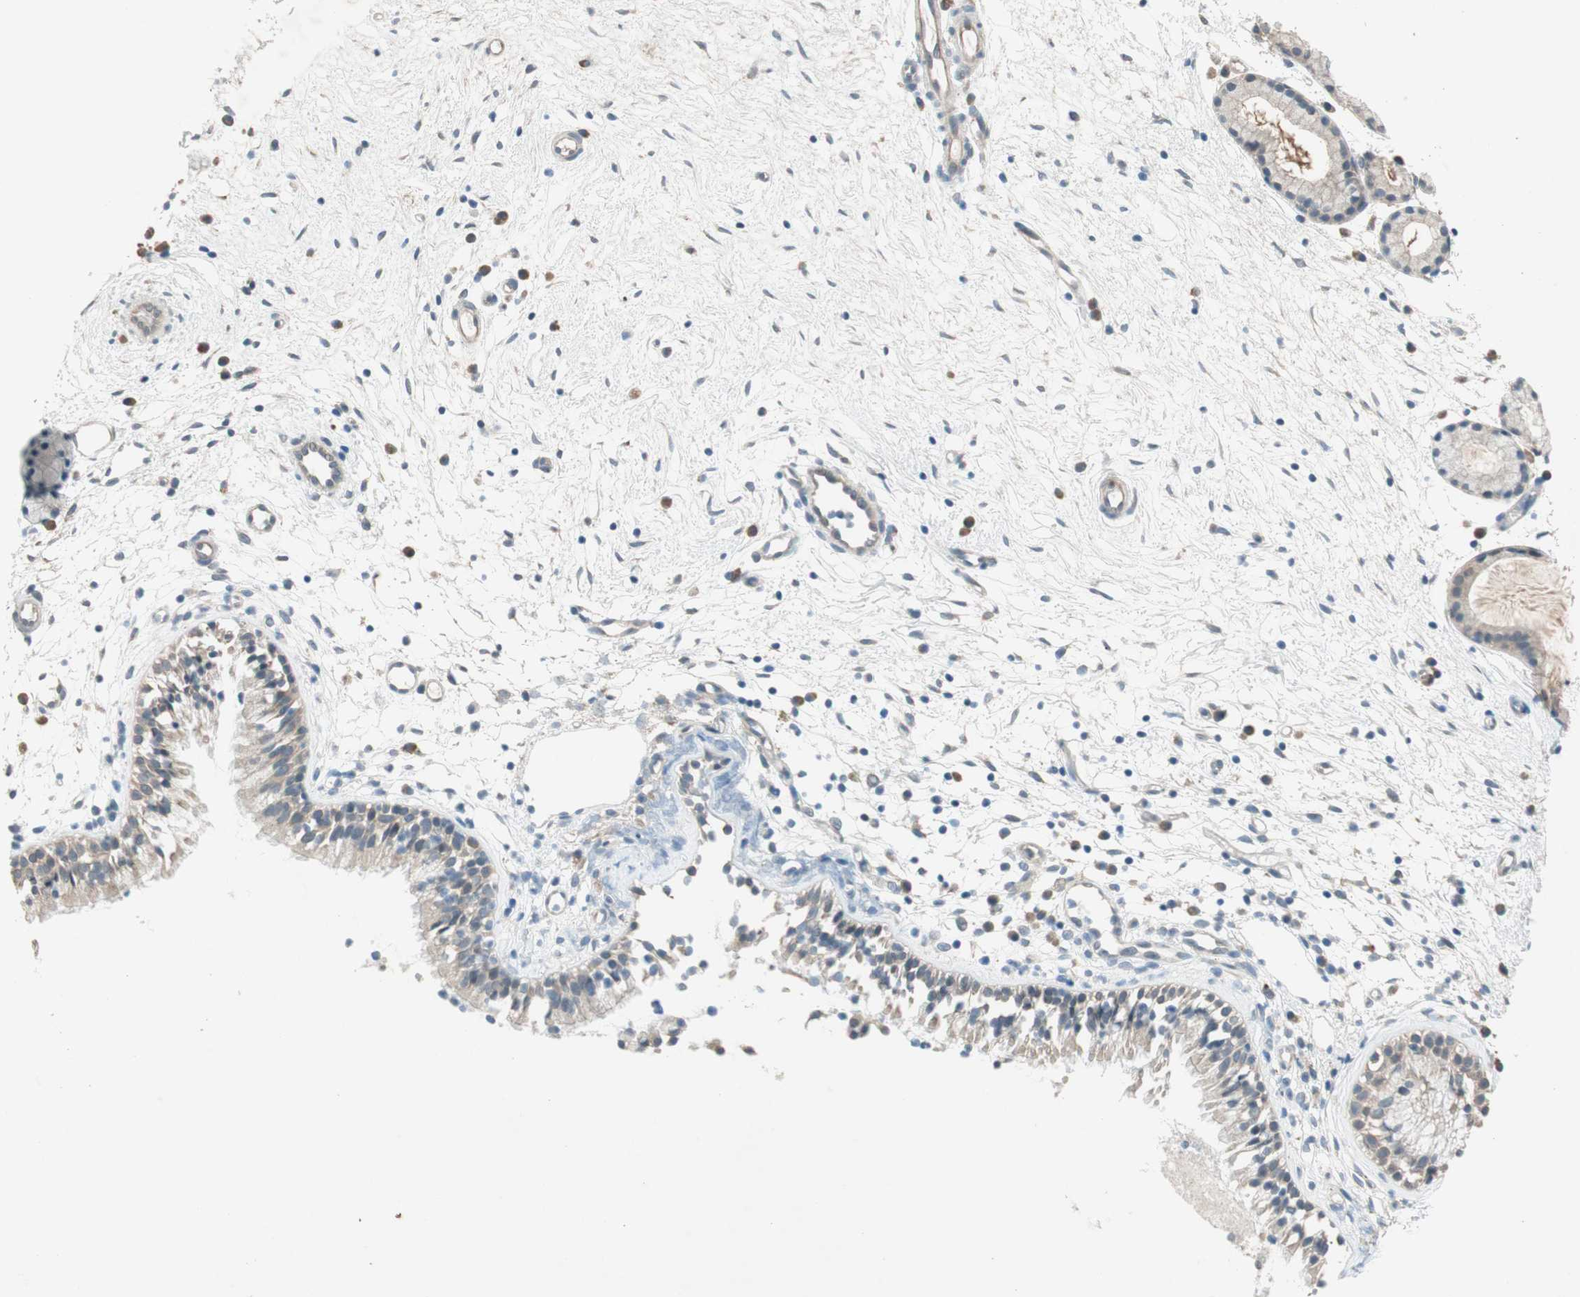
{"staining": {"intensity": "moderate", "quantity": ">75%", "location": "cytoplasmic/membranous"}, "tissue": "nasopharynx", "cell_type": "Respiratory epithelial cells", "image_type": "normal", "snomed": [{"axis": "morphology", "description": "Normal tissue, NOS"}, {"axis": "topography", "description": "Nasopharynx"}], "caption": "Immunohistochemical staining of normal human nasopharynx shows moderate cytoplasmic/membranous protein staining in about >75% of respiratory epithelial cells. The staining was performed using DAB (3,3'-diaminobenzidine), with brown indicating positive protein expression. Nuclei are stained blue with hematoxylin.", "gene": "NCLN", "patient": {"sex": "male", "age": 21}}